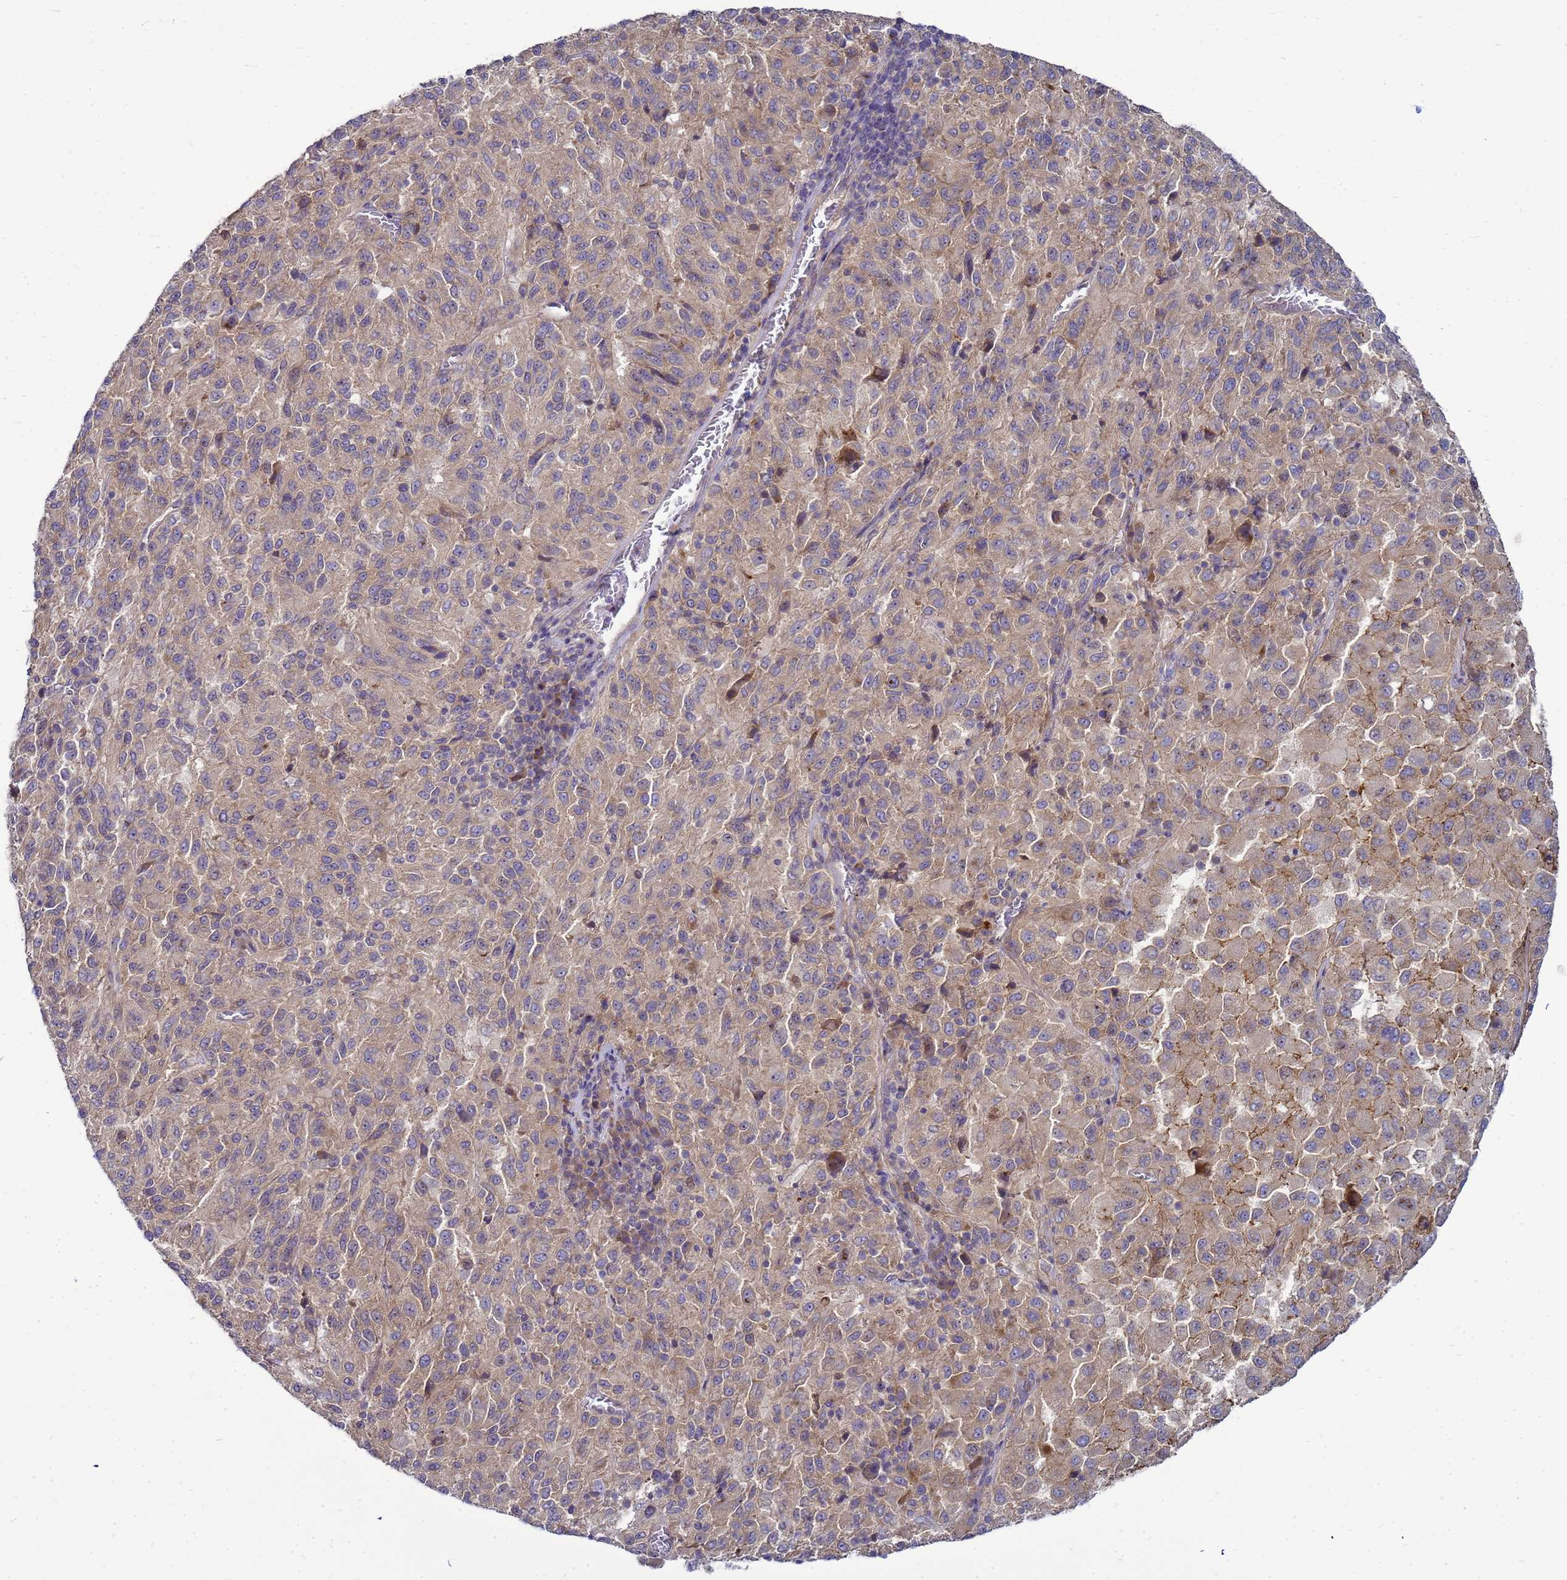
{"staining": {"intensity": "weak", "quantity": ">75%", "location": "cytoplasmic/membranous"}, "tissue": "melanoma", "cell_type": "Tumor cells", "image_type": "cancer", "snomed": [{"axis": "morphology", "description": "Malignant melanoma, Metastatic site"}, {"axis": "topography", "description": "Lung"}], "caption": "There is low levels of weak cytoplasmic/membranous positivity in tumor cells of melanoma, as demonstrated by immunohistochemical staining (brown color).", "gene": "MON1B", "patient": {"sex": "male", "age": 64}}